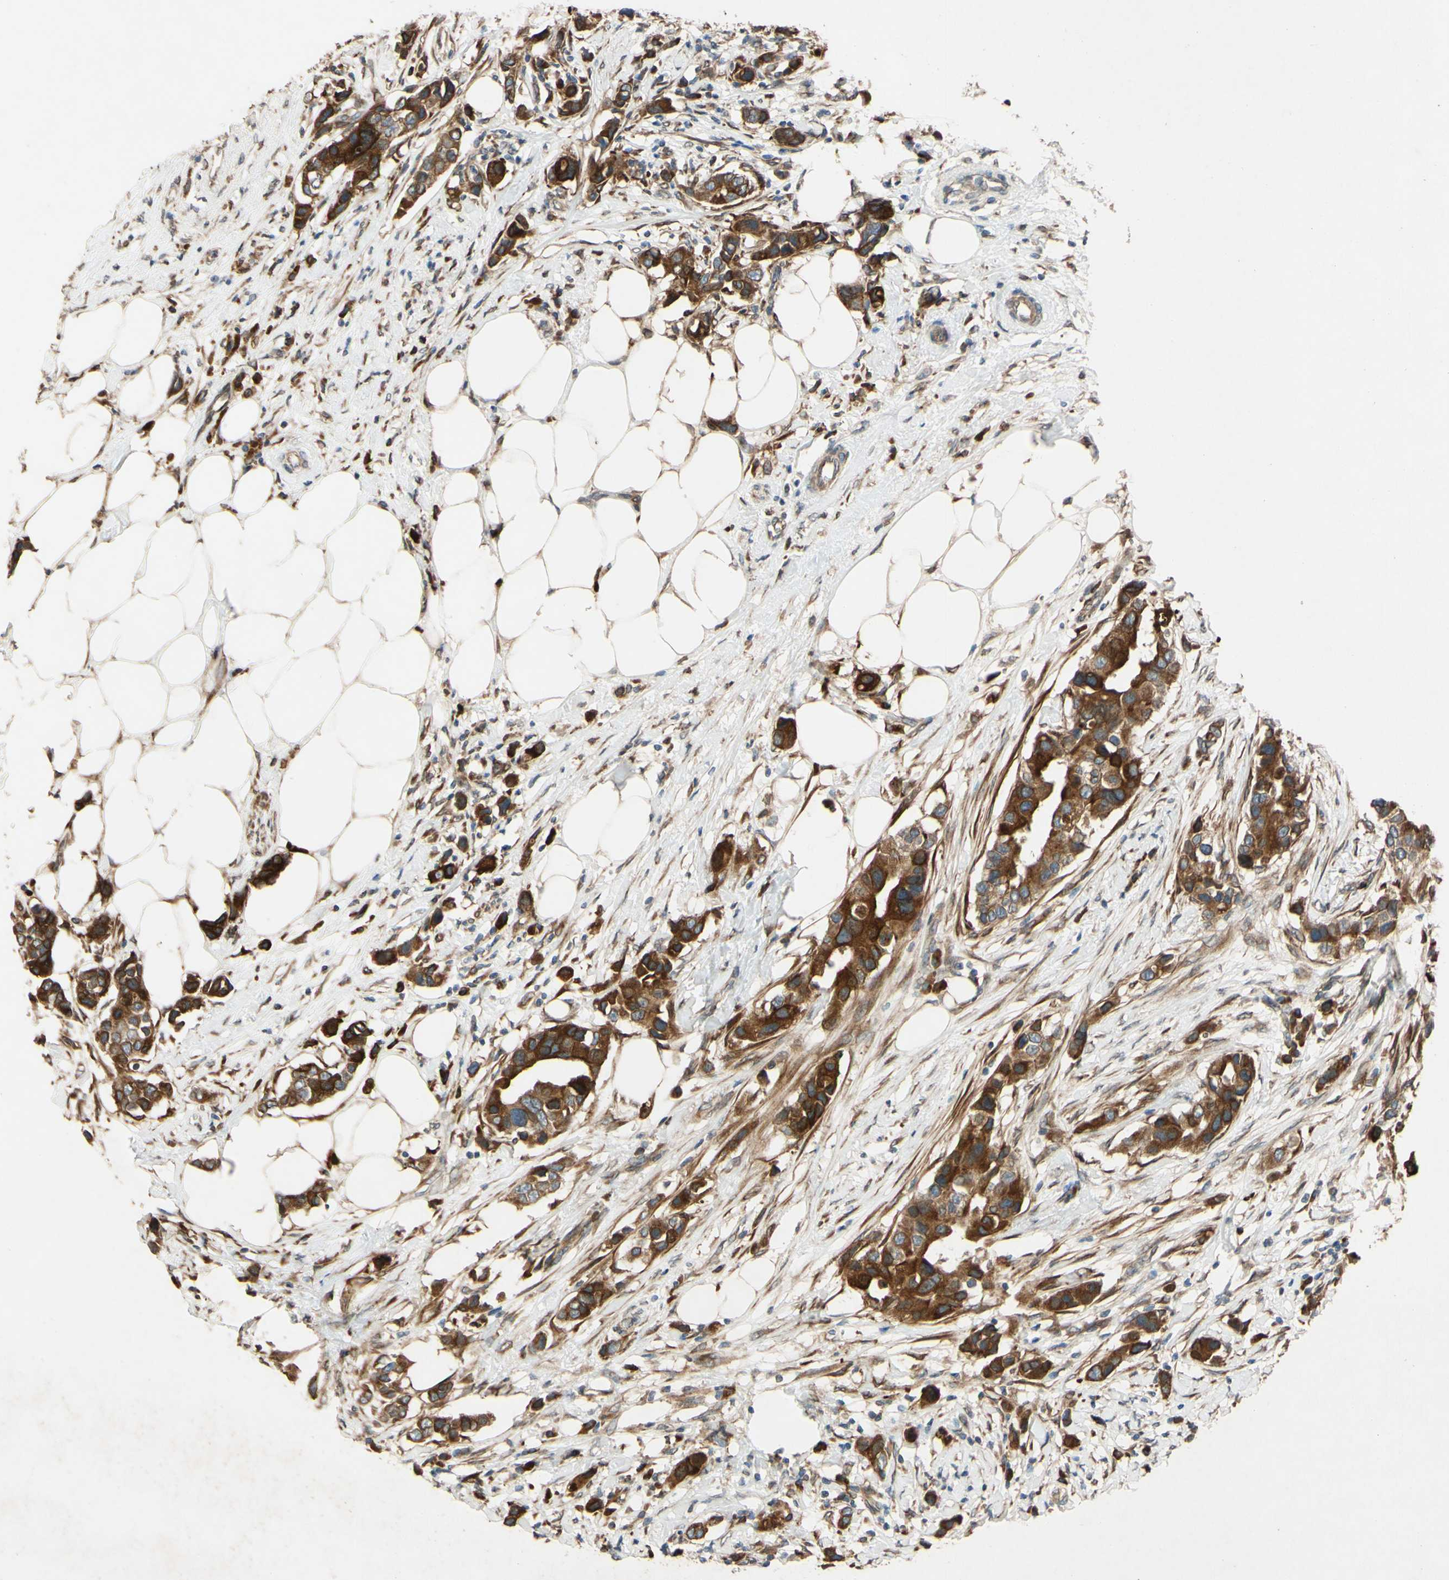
{"staining": {"intensity": "strong", "quantity": ">75%", "location": "cytoplasmic/membranous,nuclear"}, "tissue": "breast cancer", "cell_type": "Tumor cells", "image_type": "cancer", "snomed": [{"axis": "morphology", "description": "Normal tissue, NOS"}, {"axis": "morphology", "description": "Duct carcinoma"}, {"axis": "topography", "description": "Breast"}], "caption": "Tumor cells demonstrate high levels of strong cytoplasmic/membranous and nuclear positivity in about >75% of cells in breast cancer (invasive ductal carcinoma).", "gene": "PTPRU", "patient": {"sex": "female", "age": 50}}